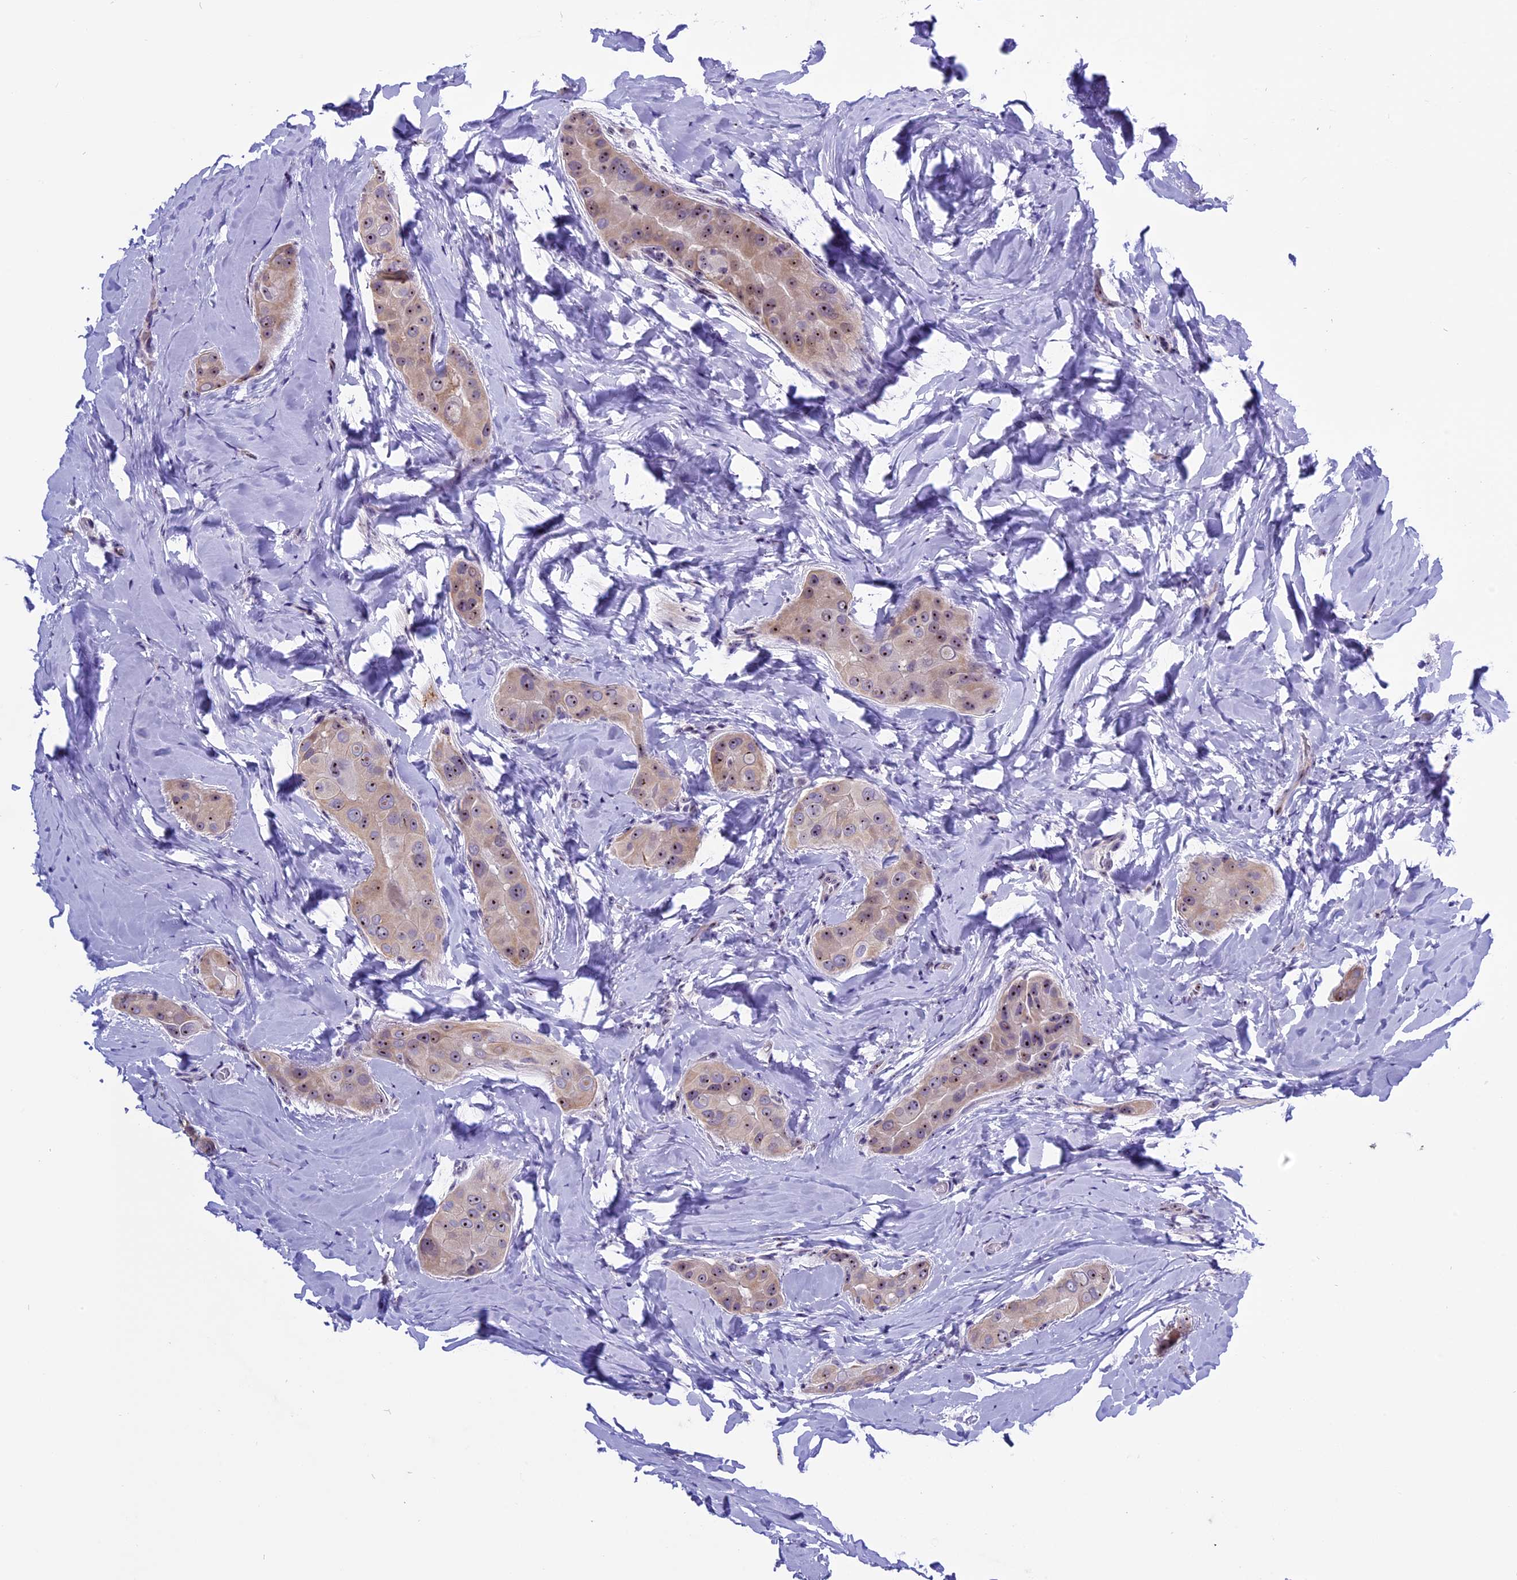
{"staining": {"intensity": "moderate", "quantity": ">75%", "location": "nuclear"}, "tissue": "thyroid cancer", "cell_type": "Tumor cells", "image_type": "cancer", "snomed": [{"axis": "morphology", "description": "Papillary adenocarcinoma, NOS"}, {"axis": "topography", "description": "Thyroid gland"}], "caption": "Moderate nuclear protein expression is seen in approximately >75% of tumor cells in papillary adenocarcinoma (thyroid).", "gene": "TBL3", "patient": {"sex": "male", "age": 33}}